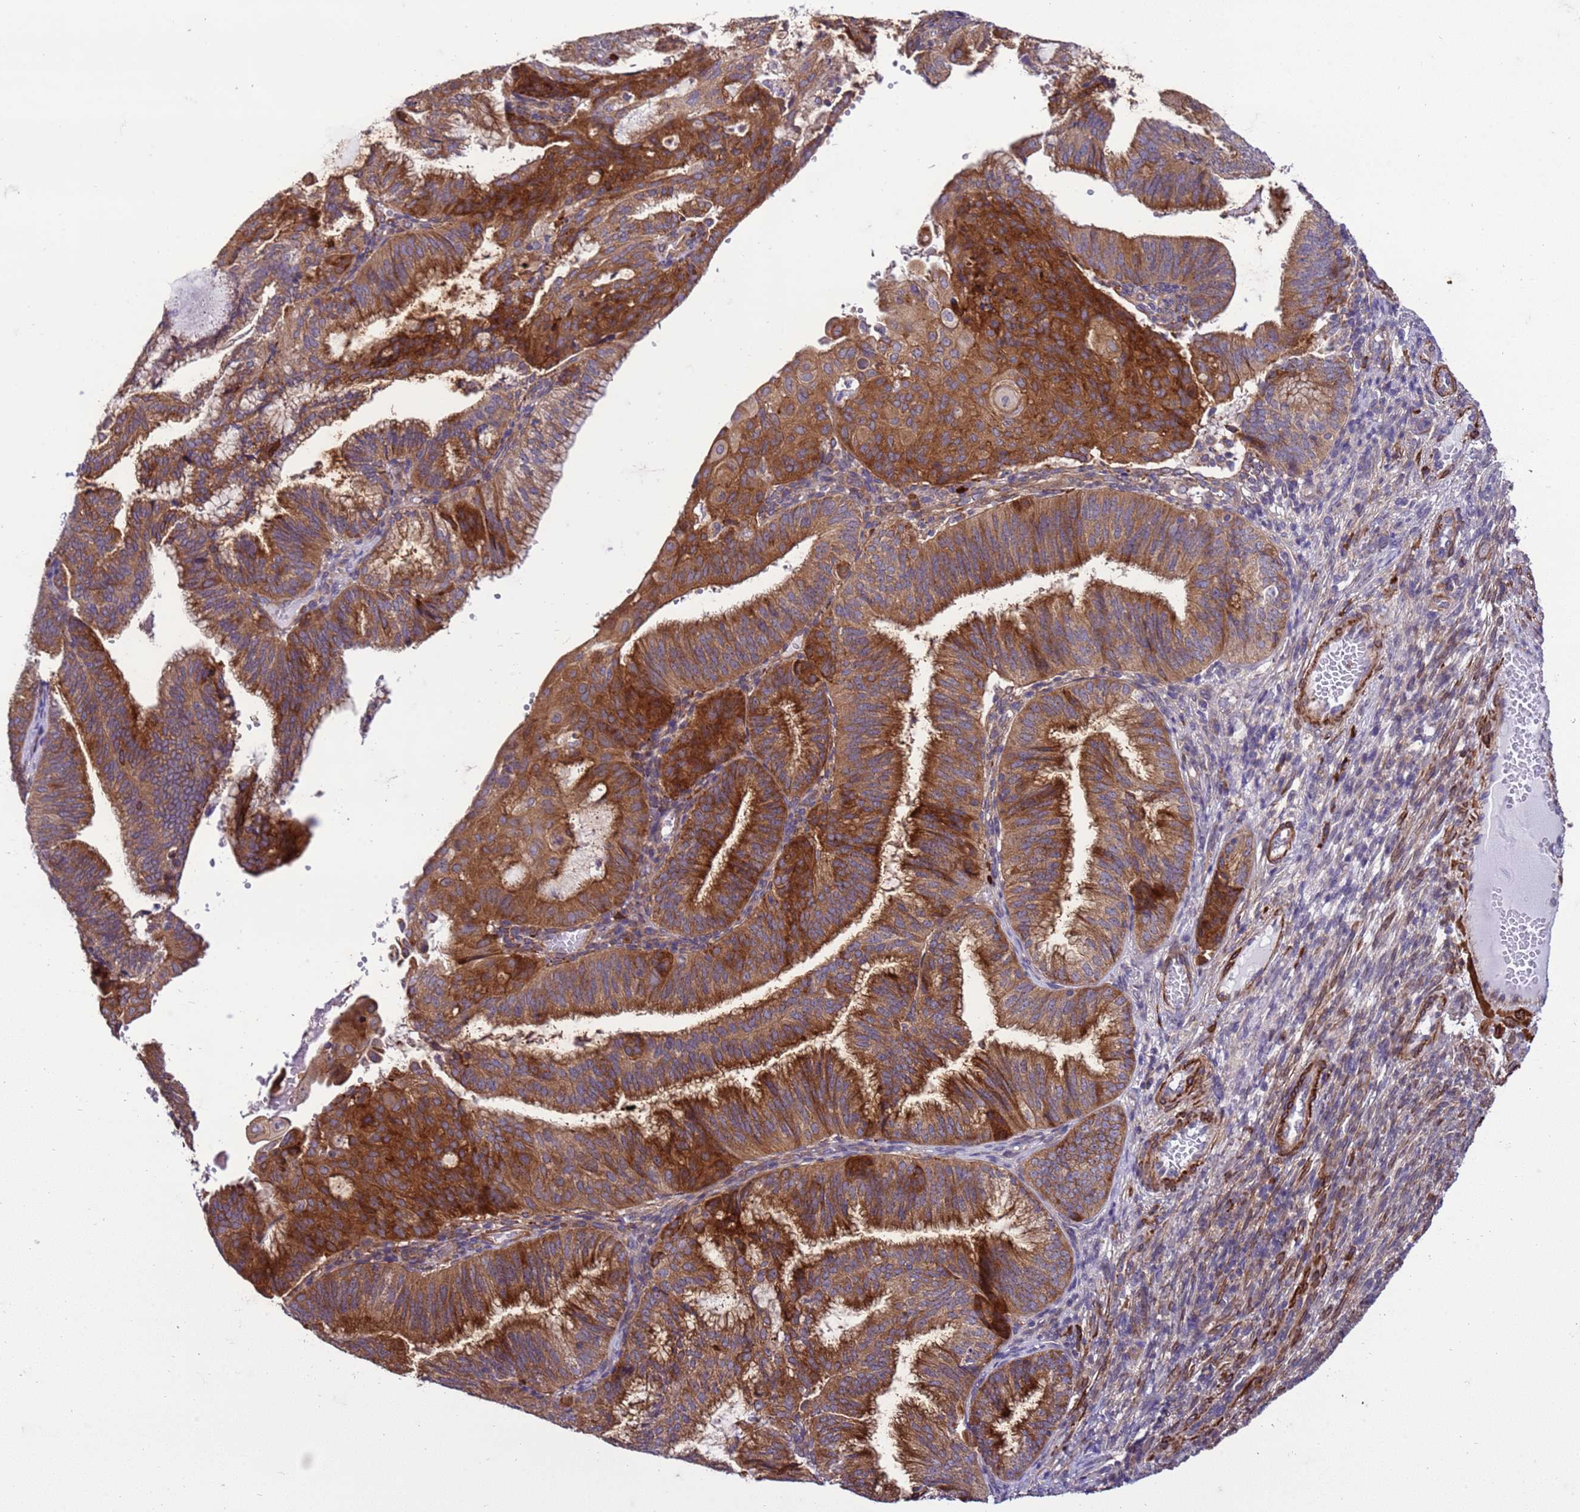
{"staining": {"intensity": "strong", "quantity": ">75%", "location": "cytoplasmic/membranous"}, "tissue": "endometrial cancer", "cell_type": "Tumor cells", "image_type": "cancer", "snomed": [{"axis": "morphology", "description": "Adenocarcinoma, NOS"}, {"axis": "topography", "description": "Endometrium"}], "caption": "DAB immunohistochemical staining of adenocarcinoma (endometrial) demonstrates strong cytoplasmic/membranous protein expression in about >75% of tumor cells.", "gene": "GEN1", "patient": {"sex": "female", "age": 49}}